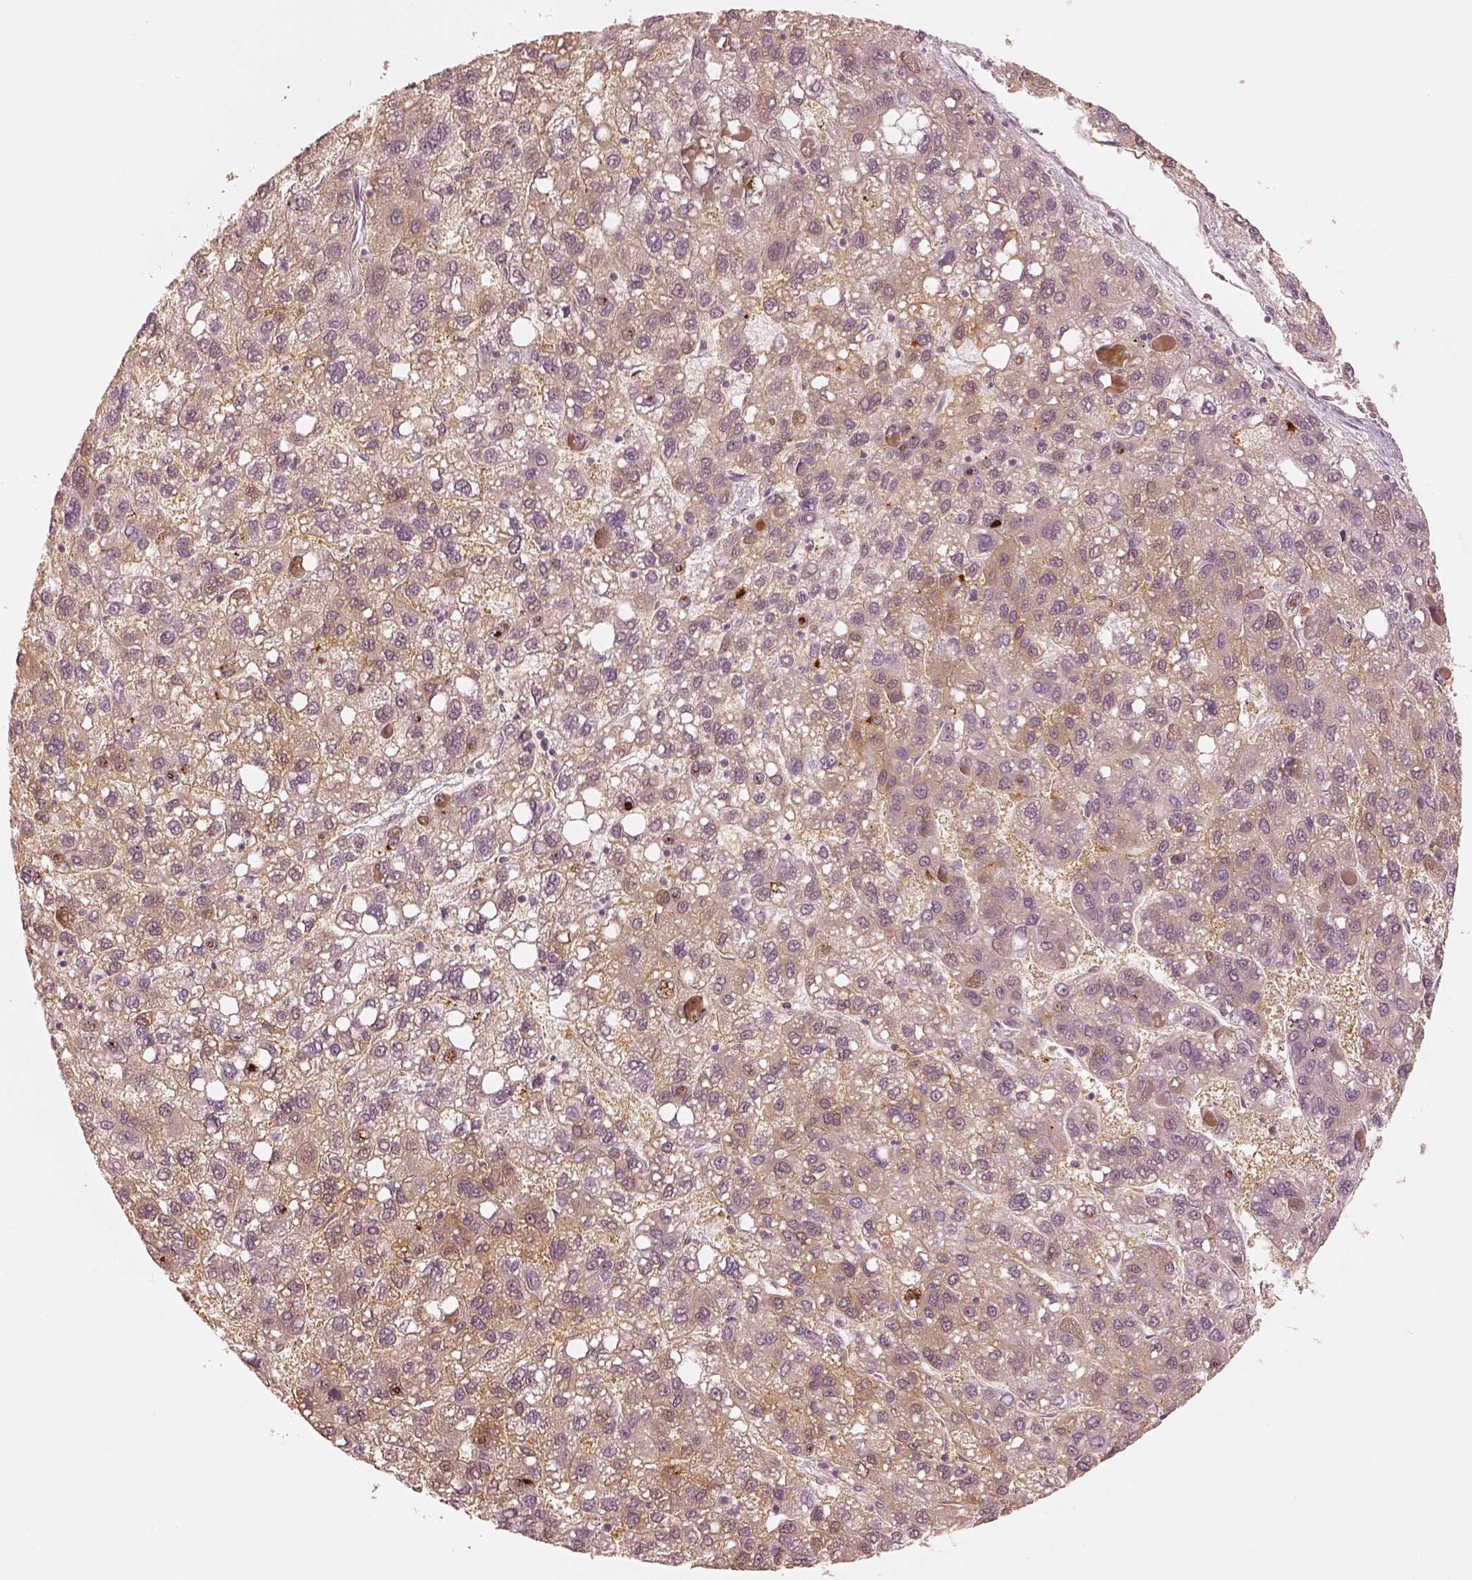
{"staining": {"intensity": "weak", "quantity": "25%-75%", "location": "cytoplasmic/membranous"}, "tissue": "liver cancer", "cell_type": "Tumor cells", "image_type": "cancer", "snomed": [{"axis": "morphology", "description": "Carcinoma, Hepatocellular, NOS"}, {"axis": "topography", "description": "Liver"}], "caption": "Protein analysis of liver cancer tissue reveals weak cytoplasmic/membranous staining in about 25%-75% of tumor cells.", "gene": "GORASP2", "patient": {"sex": "female", "age": 82}}